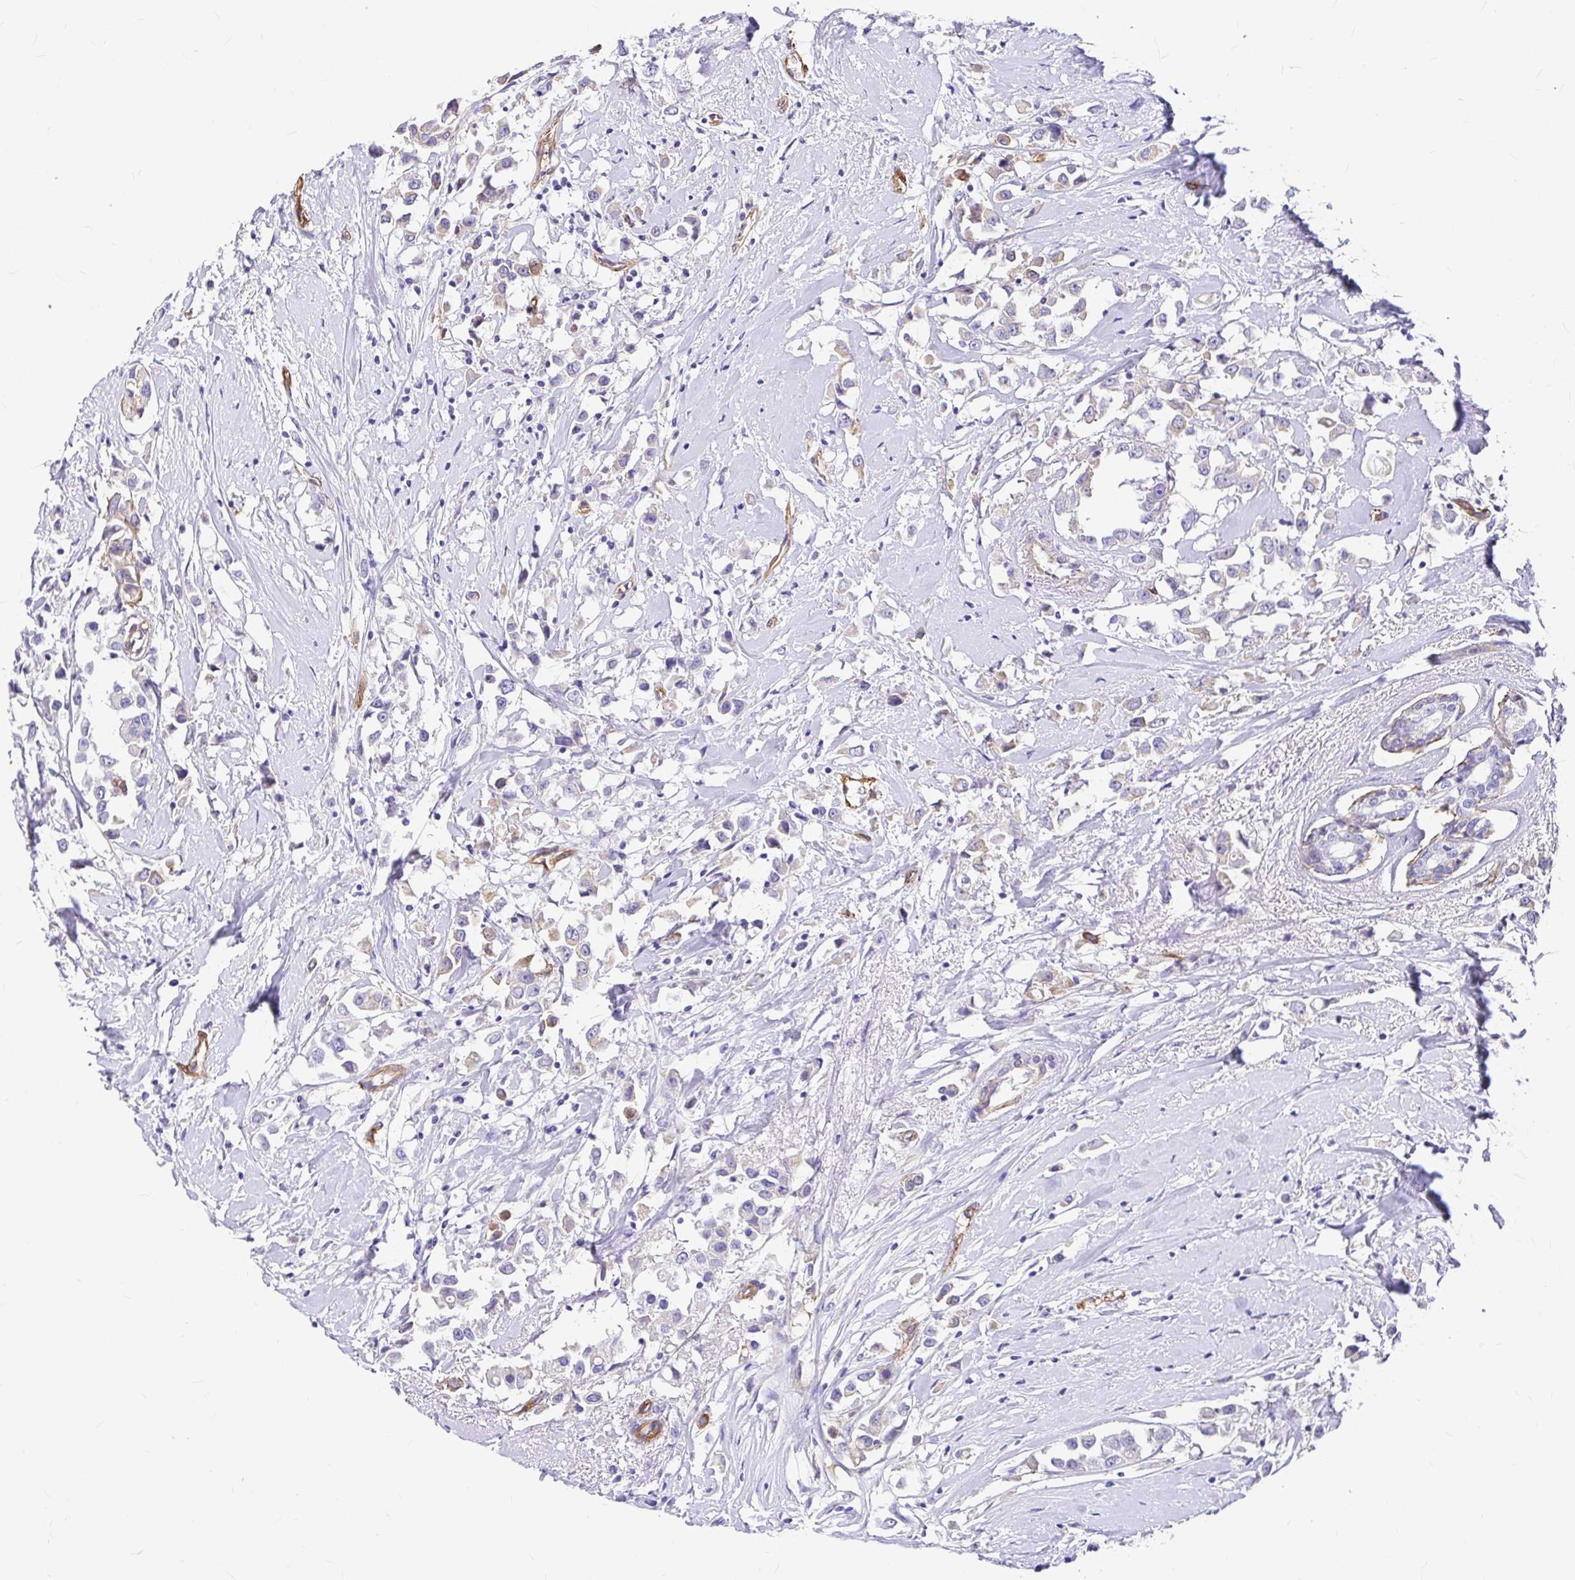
{"staining": {"intensity": "weak", "quantity": "<25%", "location": "cytoplasmic/membranous"}, "tissue": "breast cancer", "cell_type": "Tumor cells", "image_type": "cancer", "snomed": [{"axis": "morphology", "description": "Duct carcinoma"}, {"axis": "topography", "description": "Breast"}], "caption": "Breast intraductal carcinoma stained for a protein using immunohistochemistry demonstrates no positivity tumor cells.", "gene": "MYO1B", "patient": {"sex": "female", "age": 61}}